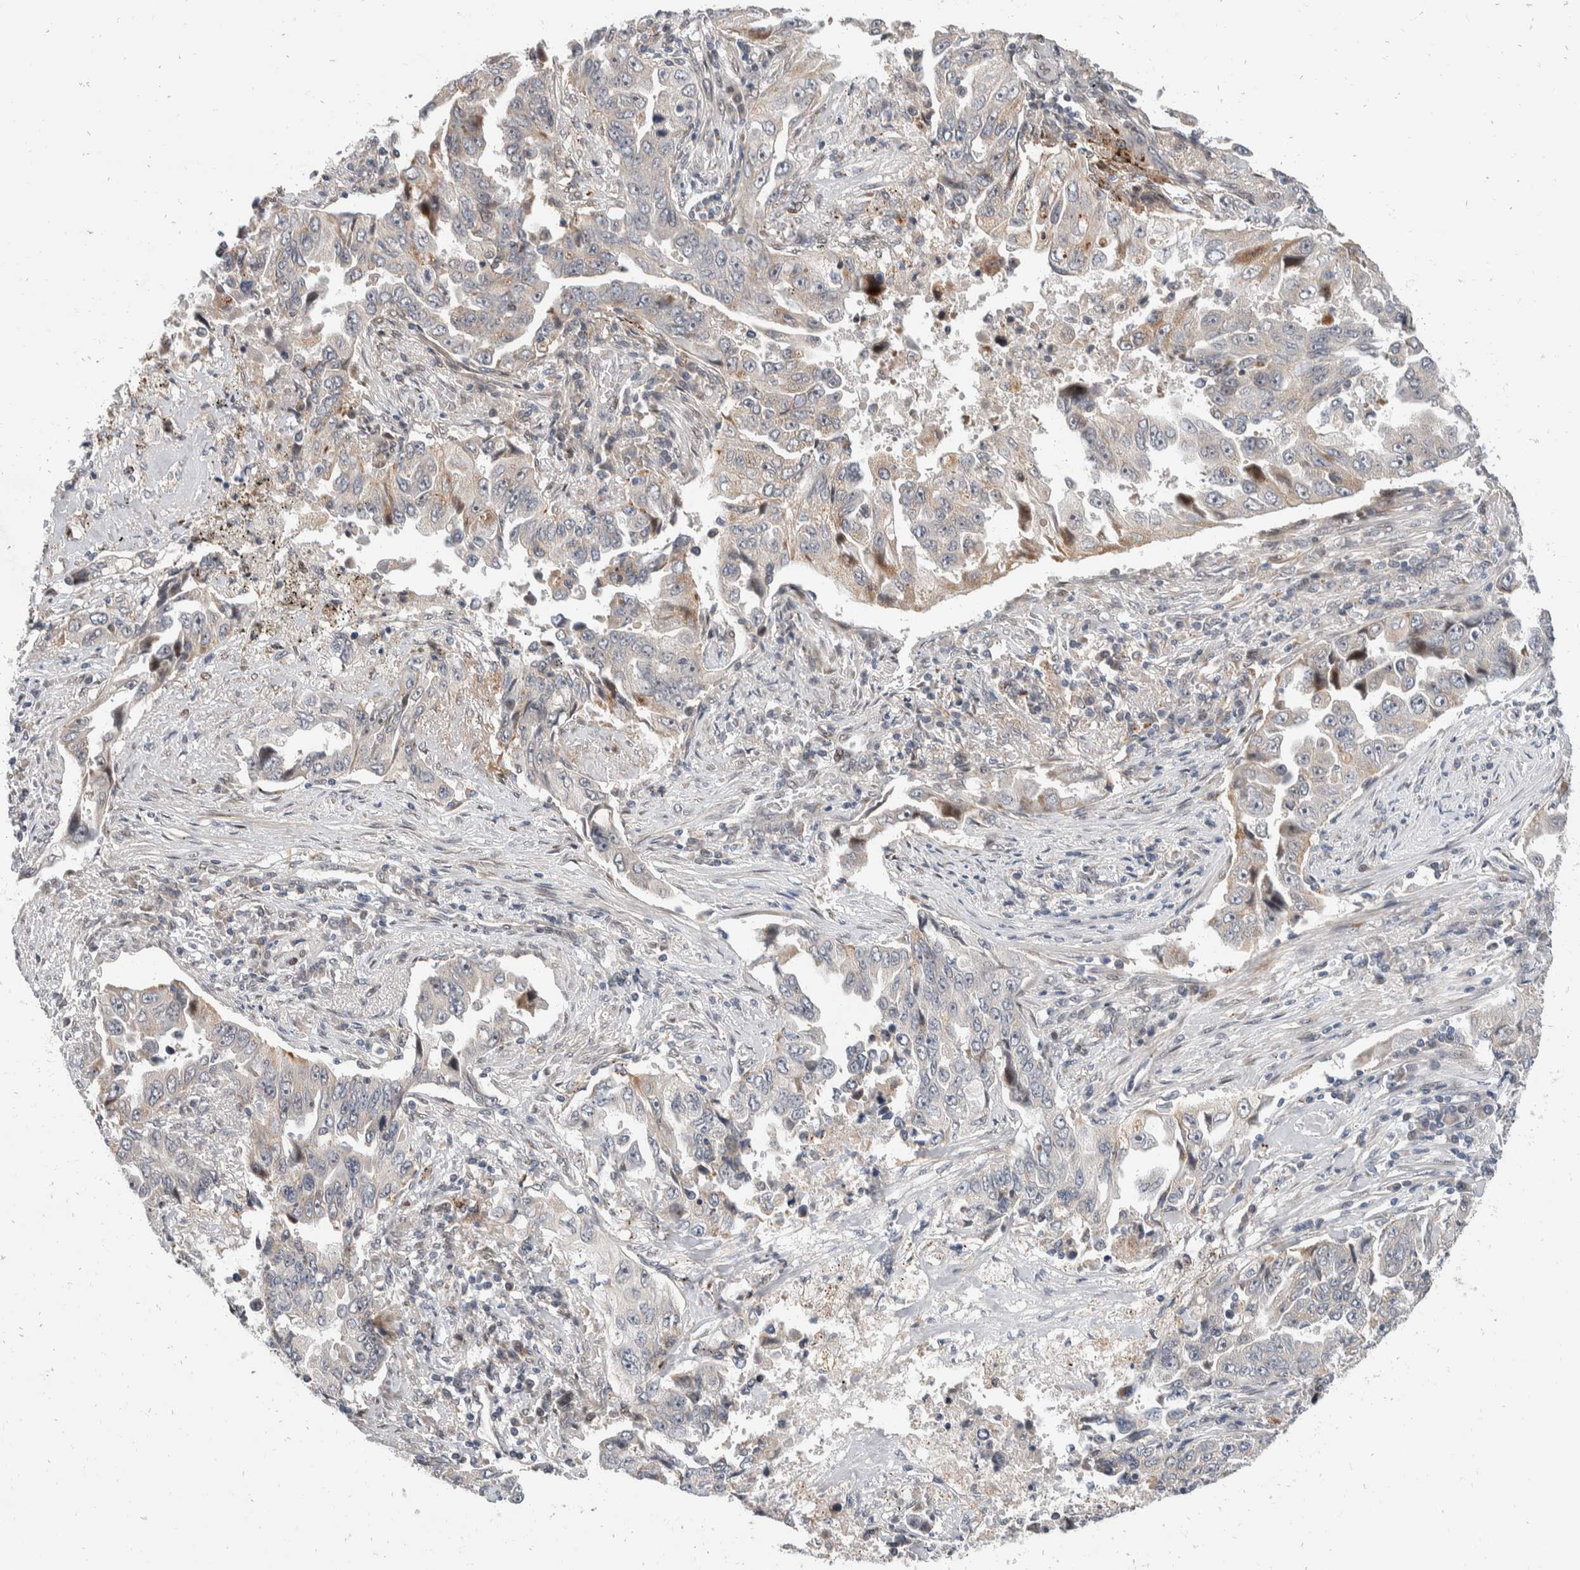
{"staining": {"intensity": "weak", "quantity": "<25%", "location": "cytoplasmic/membranous"}, "tissue": "lung cancer", "cell_type": "Tumor cells", "image_type": "cancer", "snomed": [{"axis": "morphology", "description": "Adenocarcinoma, NOS"}, {"axis": "topography", "description": "Lung"}], "caption": "Immunohistochemistry (IHC) photomicrograph of lung cancer (adenocarcinoma) stained for a protein (brown), which shows no positivity in tumor cells.", "gene": "ZNF703", "patient": {"sex": "female", "age": 51}}